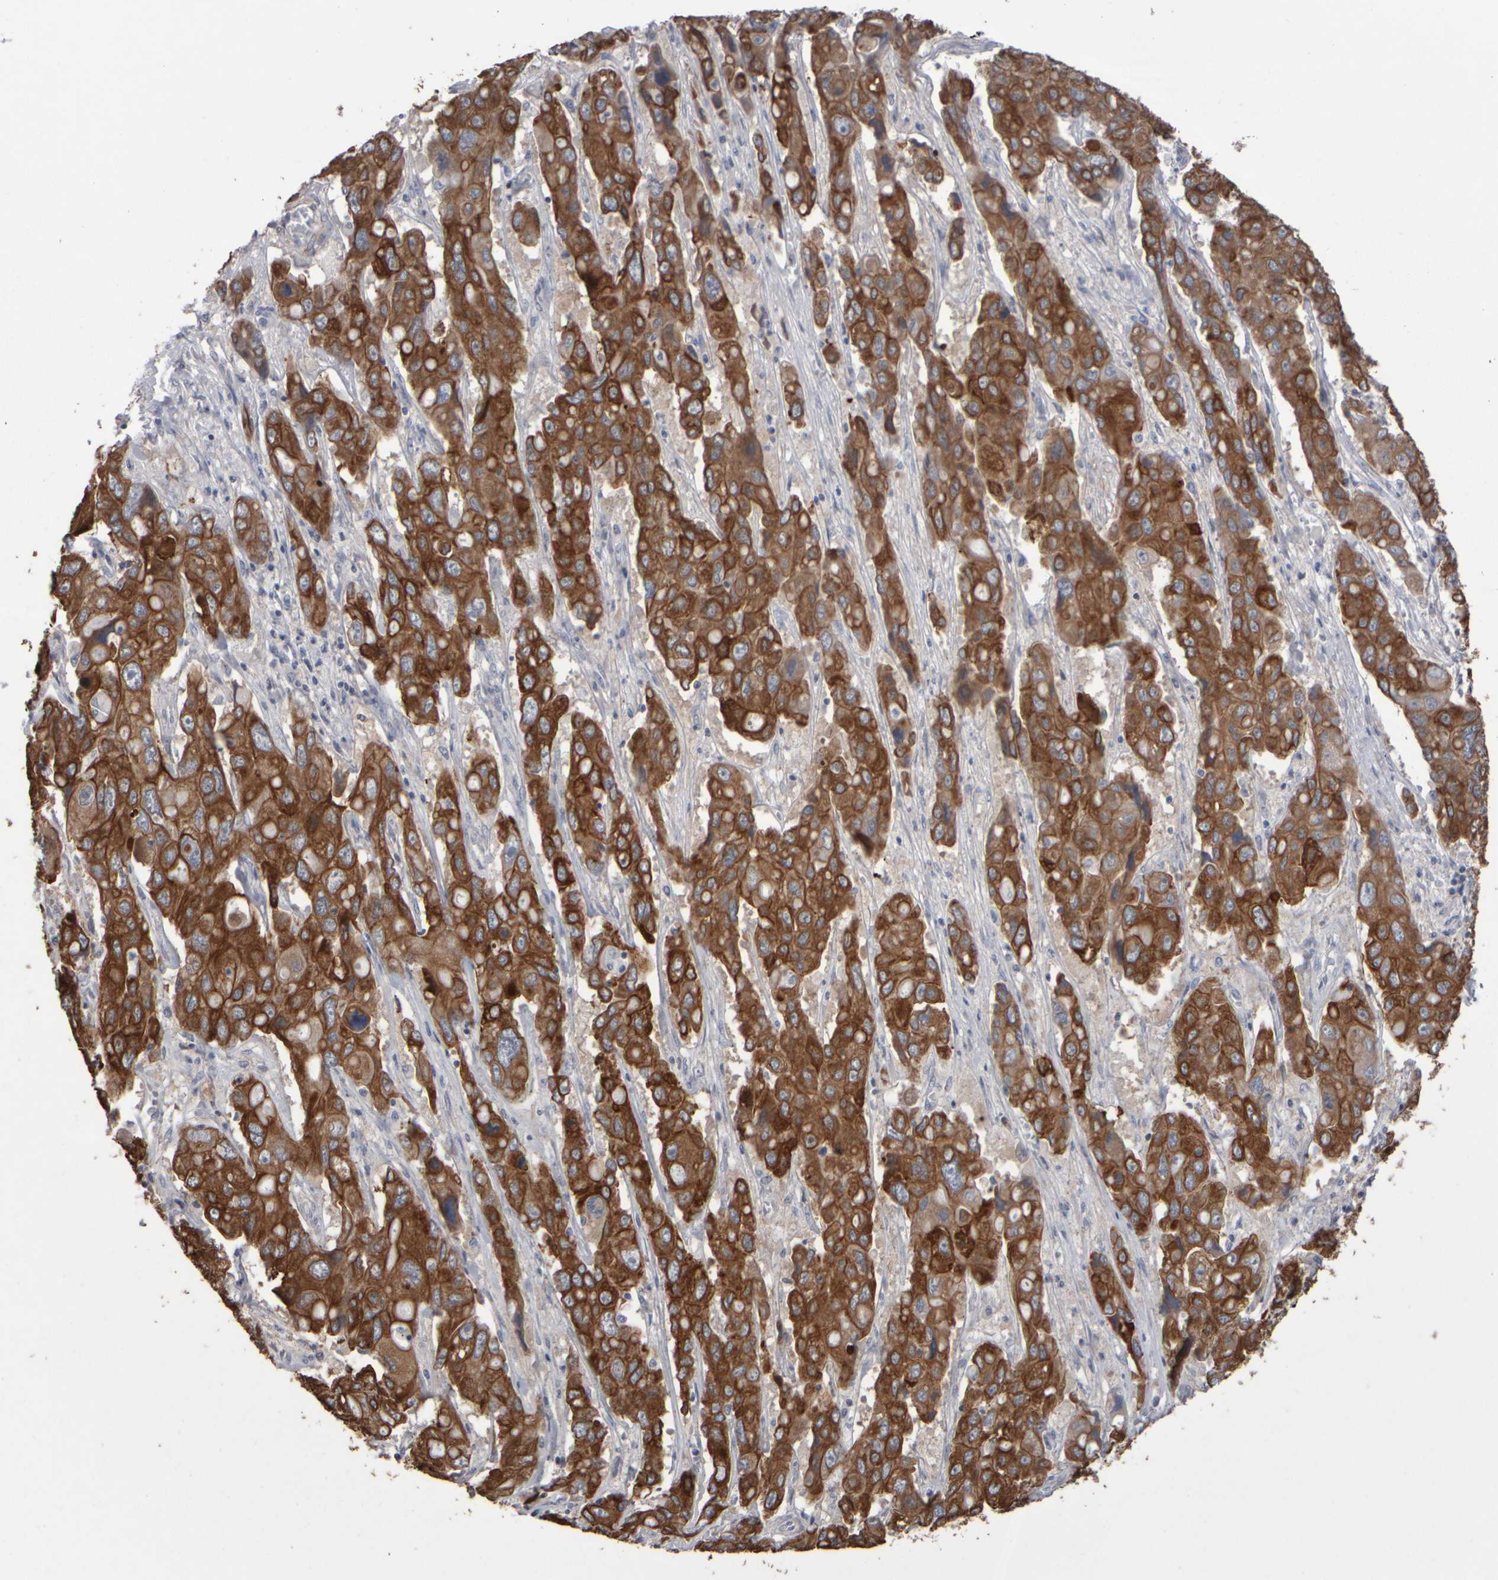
{"staining": {"intensity": "strong", "quantity": ">75%", "location": "cytoplasmic/membranous"}, "tissue": "liver cancer", "cell_type": "Tumor cells", "image_type": "cancer", "snomed": [{"axis": "morphology", "description": "Cholangiocarcinoma"}, {"axis": "topography", "description": "Liver"}], "caption": "Cholangiocarcinoma (liver) was stained to show a protein in brown. There is high levels of strong cytoplasmic/membranous expression in about >75% of tumor cells. Immunohistochemistry (ihc) stains the protein in brown and the nuclei are stained blue.", "gene": "EPHX2", "patient": {"sex": "male", "age": 67}}